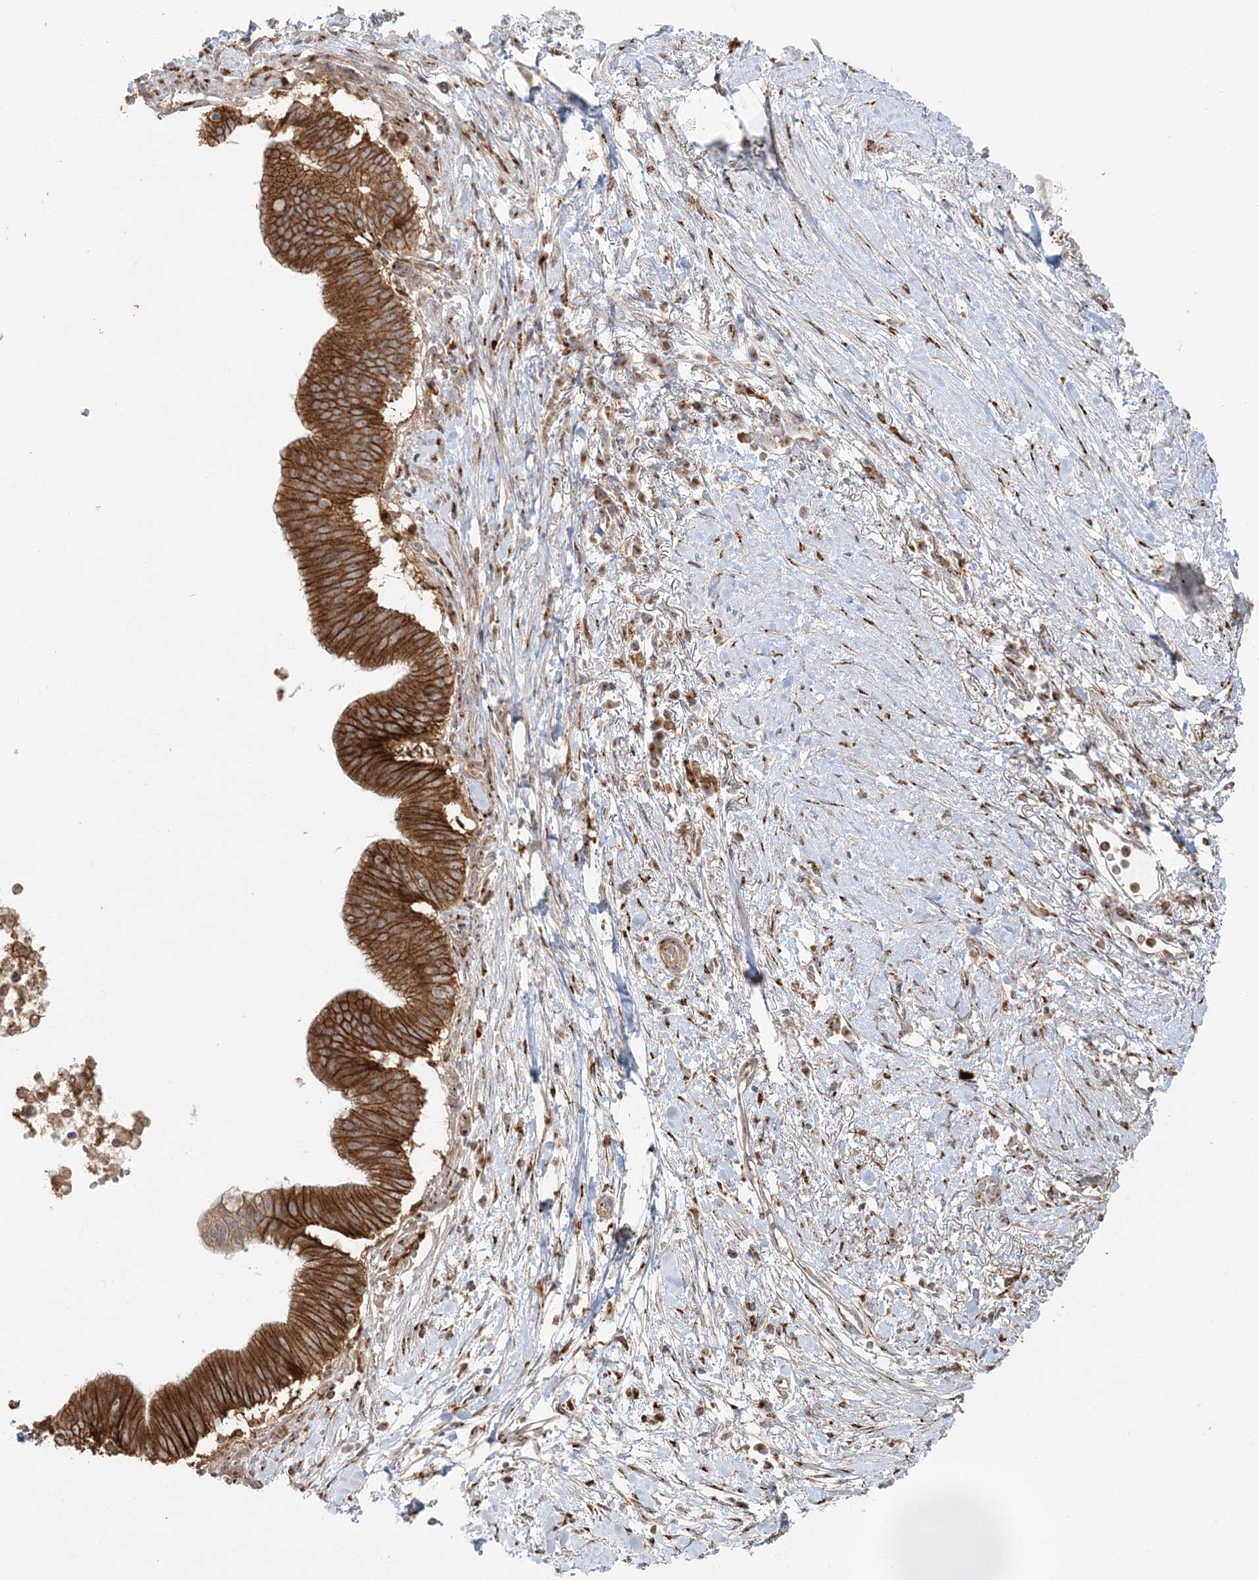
{"staining": {"intensity": "strong", "quantity": ">75%", "location": "cytoplasmic/membranous"}, "tissue": "pancreatic cancer", "cell_type": "Tumor cells", "image_type": "cancer", "snomed": [{"axis": "morphology", "description": "Adenocarcinoma, NOS"}, {"axis": "topography", "description": "Pancreas"}], "caption": "A brown stain labels strong cytoplasmic/membranous positivity of a protein in human pancreatic adenocarcinoma tumor cells.", "gene": "ABCC3", "patient": {"sex": "male", "age": 68}}